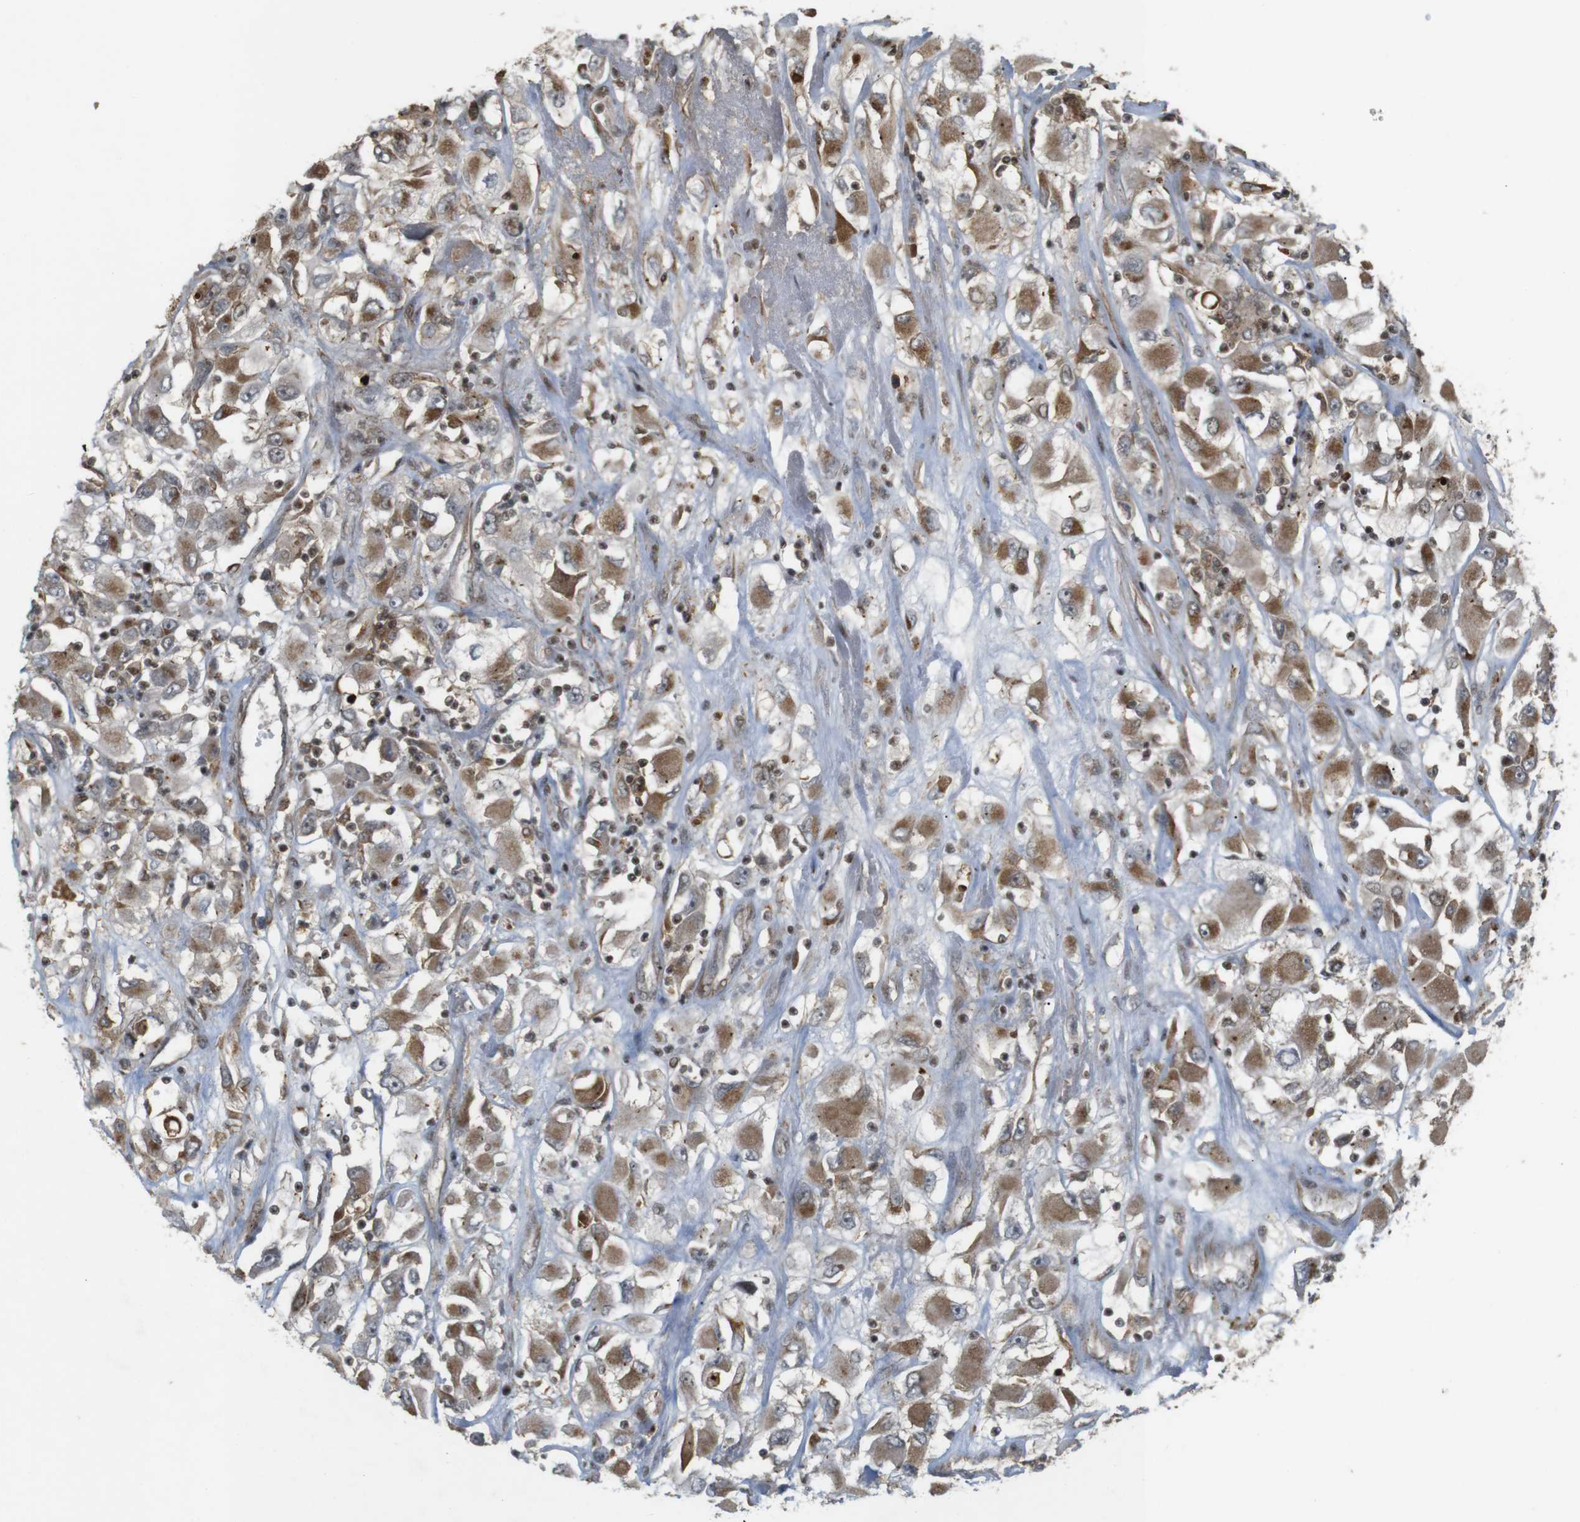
{"staining": {"intensity": "moderate", "quantity": ">75%", "location": "cytoplasmic/membranous"}, "tissue": "renal cancer", "cell_type": "Tumor cells", "image_type": "cancer", "snomed": [{"axis": "morphology", "description": "Adenocarcinoma, NOS"}, {"axis": "topography", "description": "Kidney"}], "caption": "Immunohistochemical staining of human adenocarcinoma (renal) exhibits medium levels of moderate cytoplasmic/membranous expression in approximately >75% of tumor cells.", "gene": "SP2", "patient": {"sex": "female", "age": 52}}